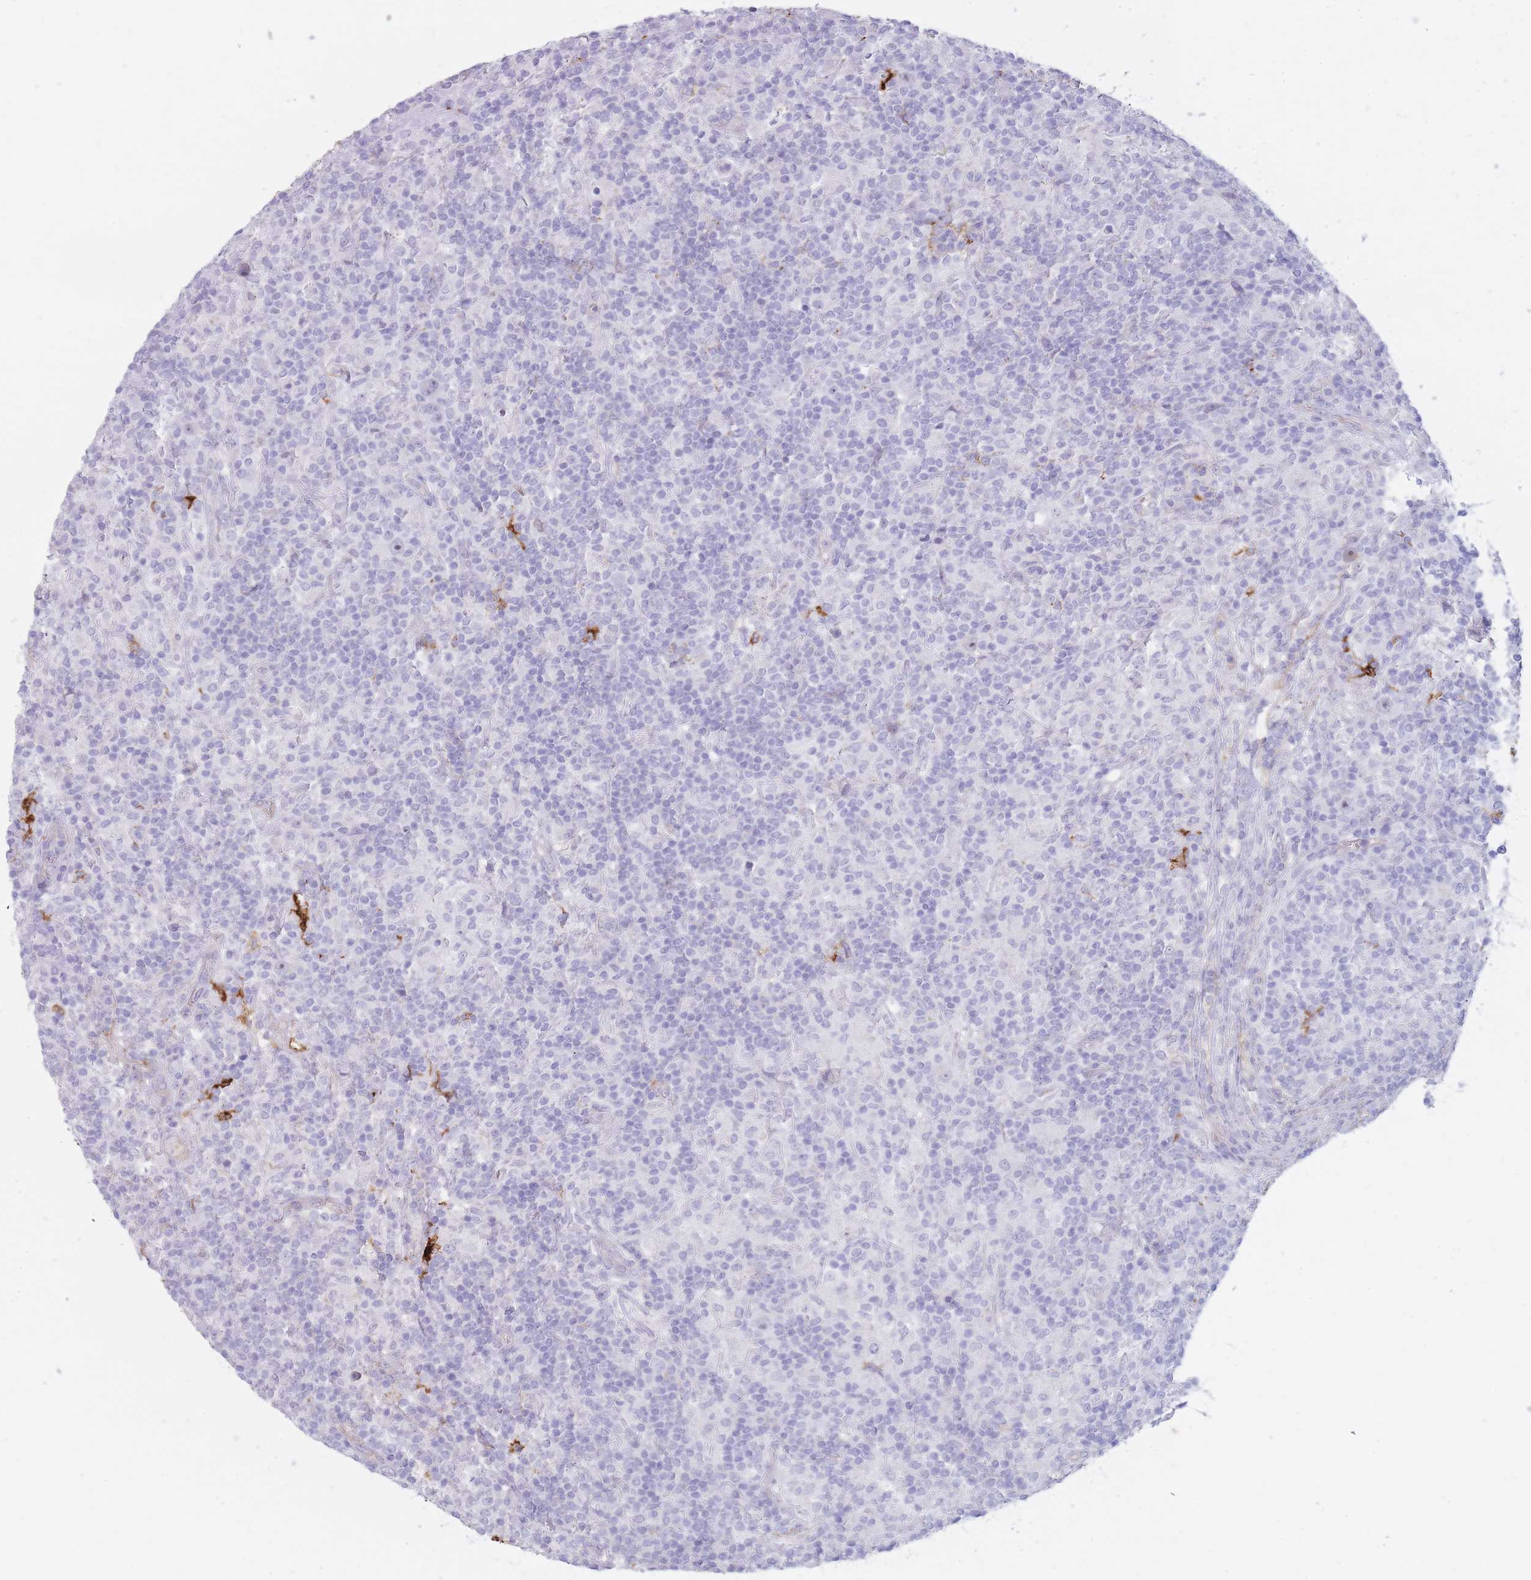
{"staining": {"intensity": "negative", "quantity": "none", "location": "none"}, "tissue": "lymphoma", "cell_type": "Tumor cells", "image_type": "cancer", "snomed": [{"axis": "morphology", "description": "Hodgkin's disease, NOS"}, {"axis": "topography", "description": "Lymph node"}], "caption": "The photomicrograph exhibits no staining of tumor cells in lymphoma.", "gene": "UTP14A", "patient": {"sex": "male", "age": 70}}